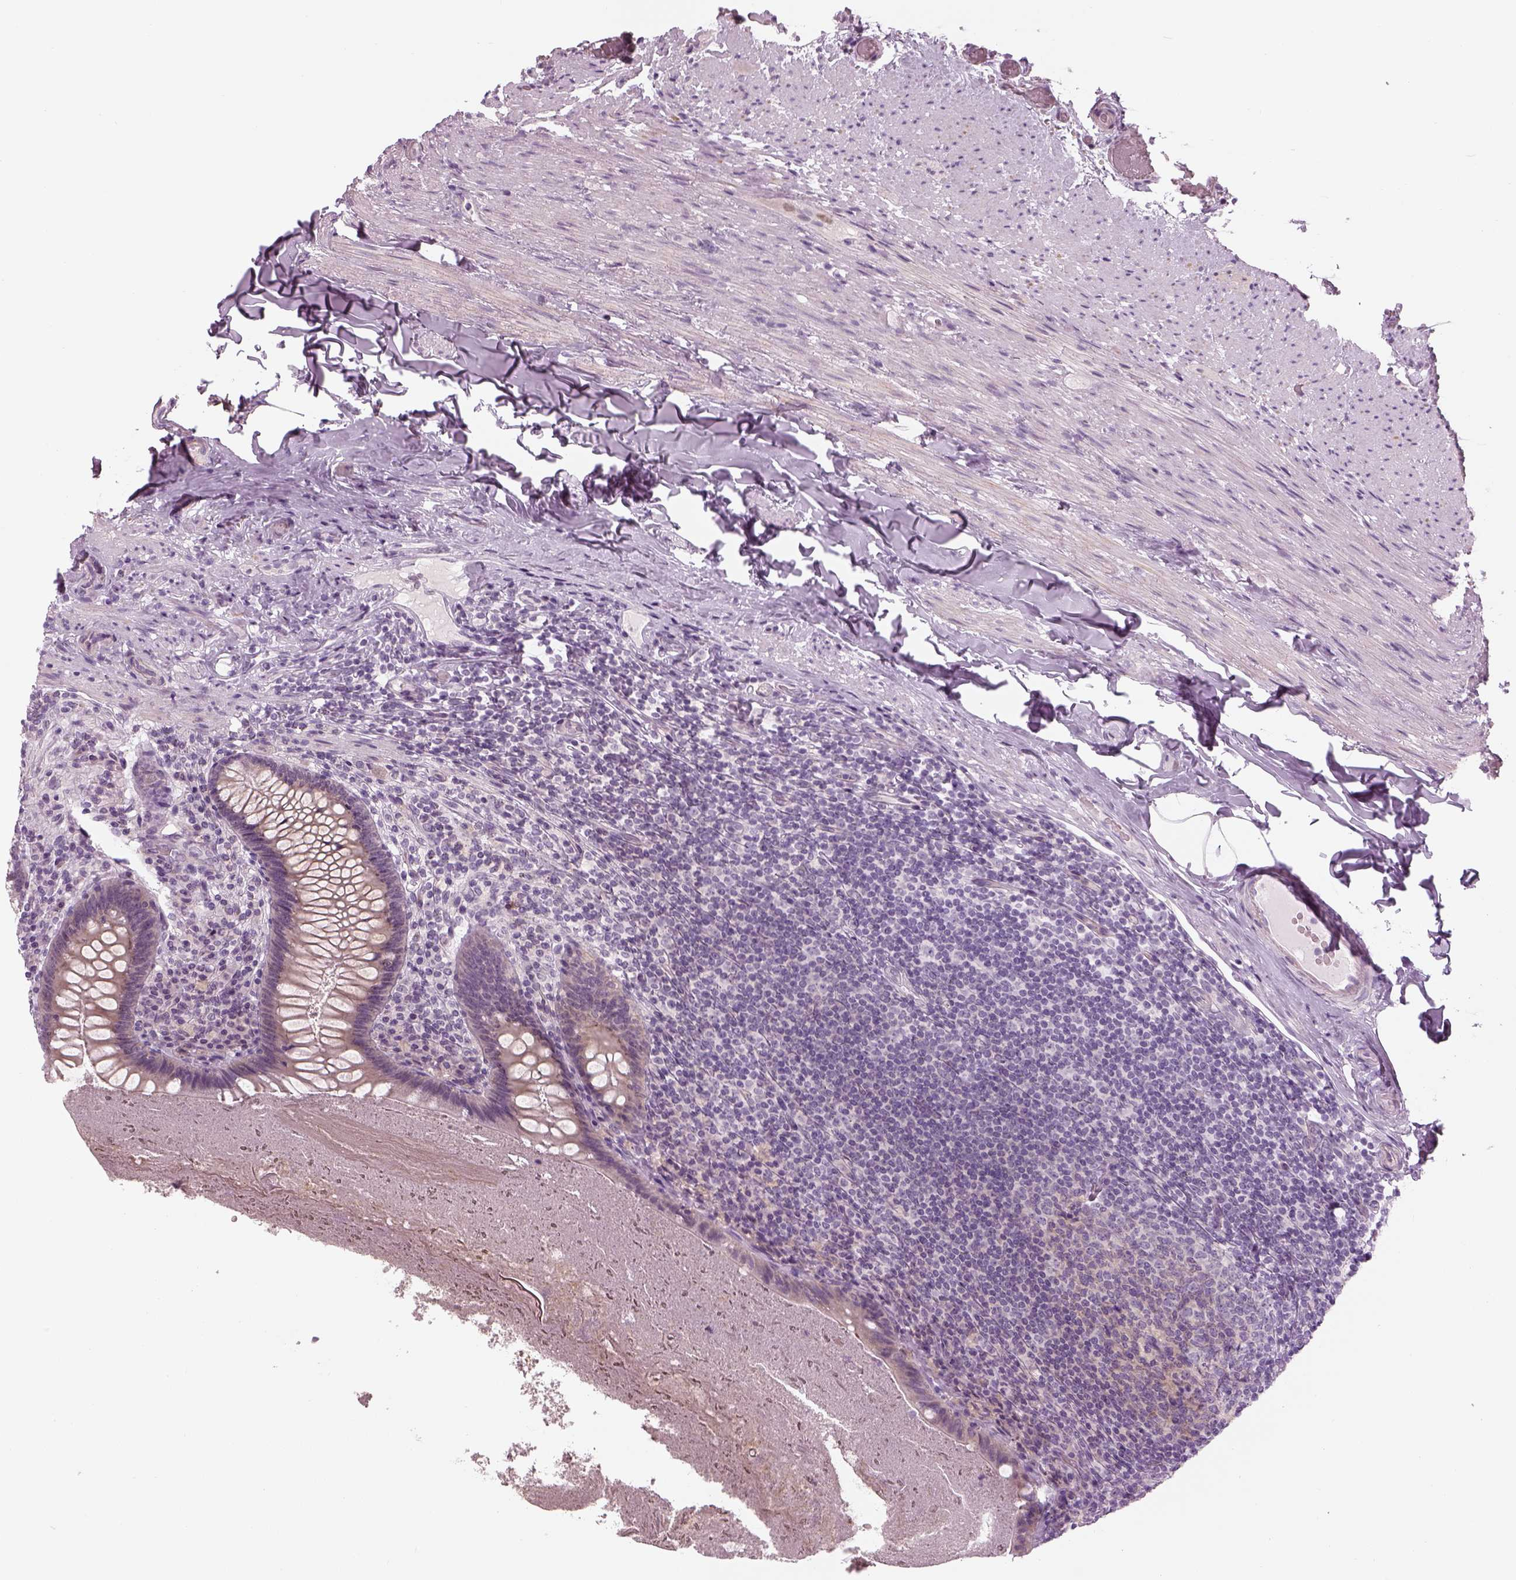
{"staining": {"intensity": "negative", "quantity": "none", "location": "none"}, "tissue": "appendix", "cell_type": "Glandular cells", "image_type": "normal", "snomed": [{"axis": "morphology", "description": "Normal tissue, NOS"}, {"axis": "topography", "description": "Appendix"}], "caption": "This image is of benign appendix stained with IHC to label a protein in brown with the nuclei are counter-stained blue. There is no positivity in glandular cells.", "gene": "LRRIQ3", "patient": {"sex": "male", "age": 47}}